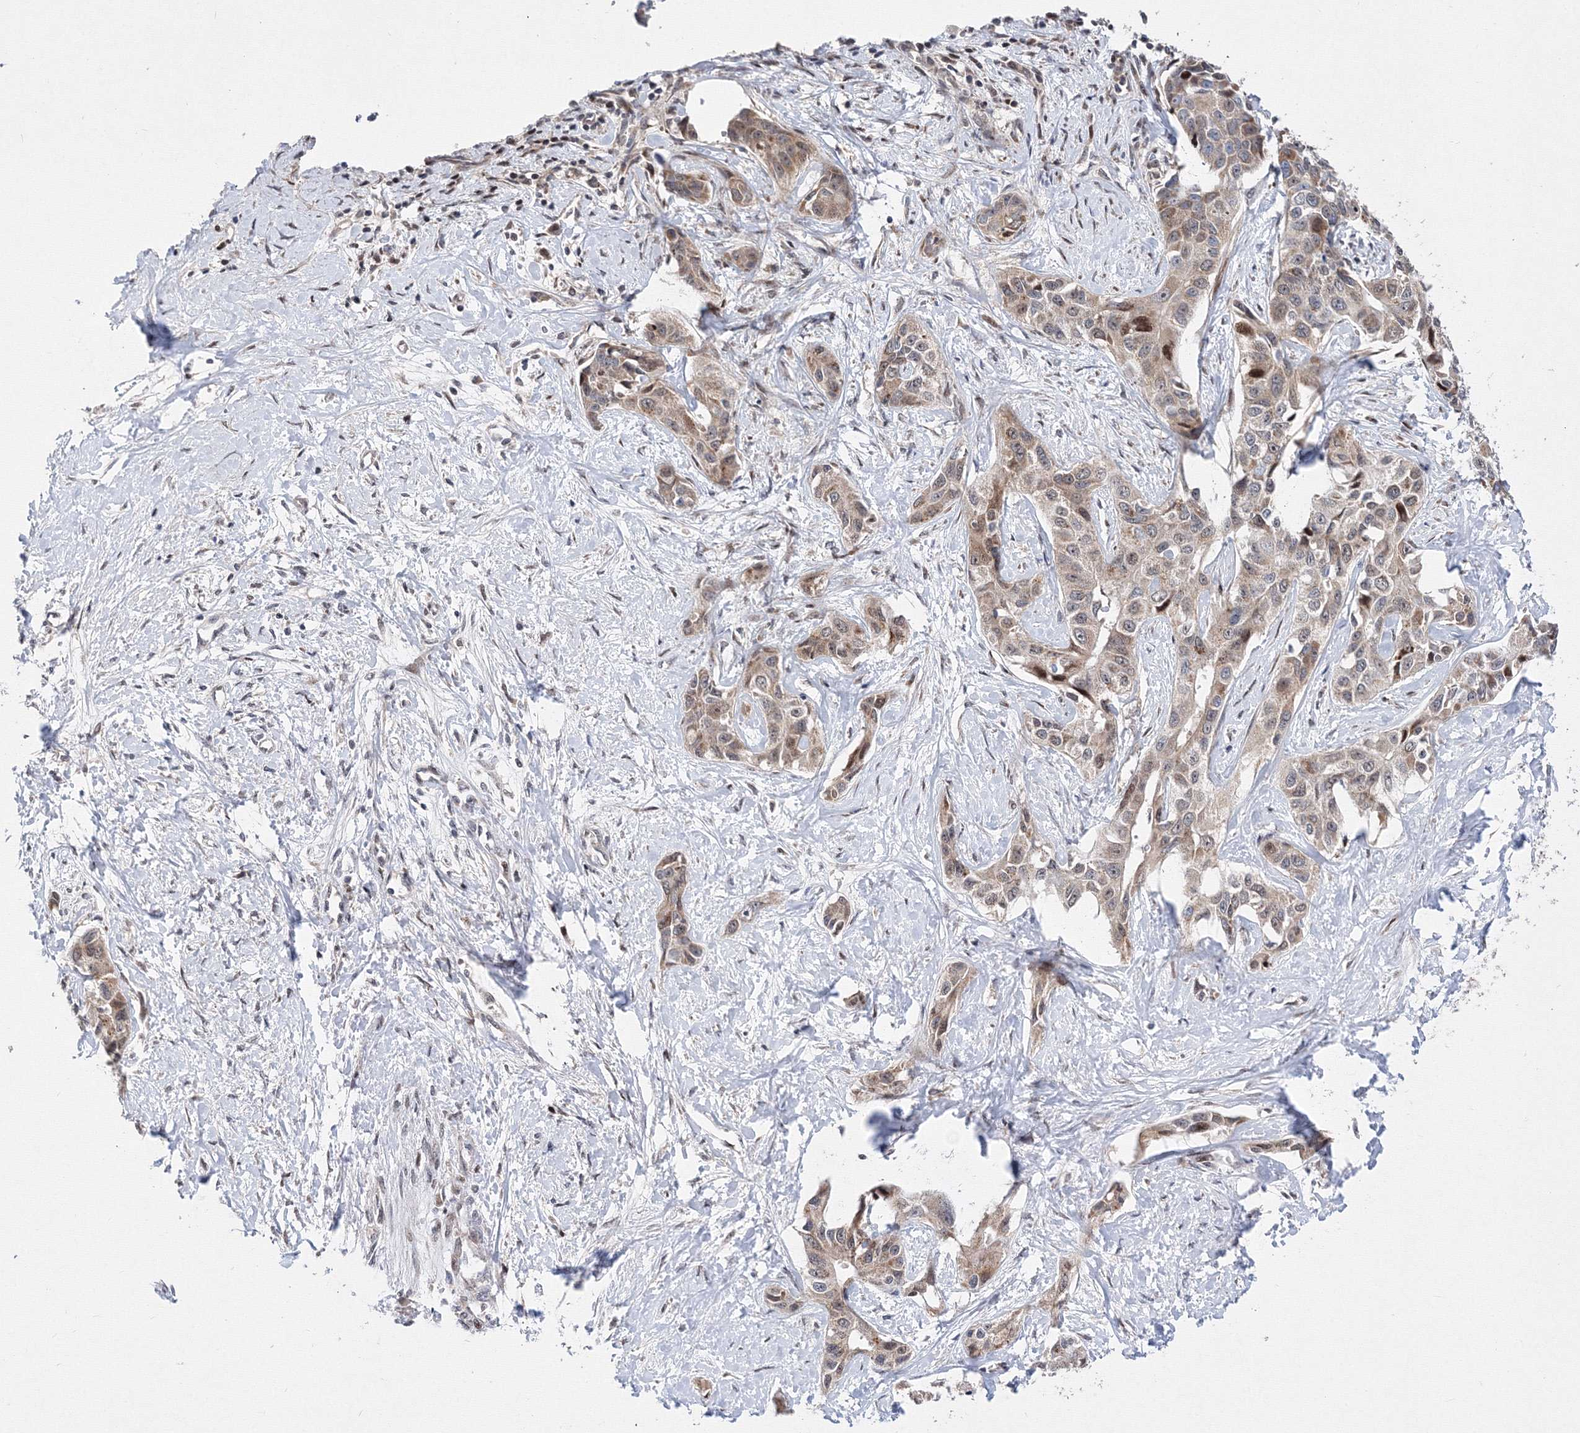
{"staining": {"intensity": "moderate", "quantity": ">75%", "location": "cytoplasmic/membranous"}, "tissue": "liver cancer", "cell_type": "Tumor cells", "image_type": "cancer", "snomed": [{"axis": "morphology", "description": "Cholangiocarcinoma"}, {"axis": "topography", "description": "Liver"}], "caption": "Immunohistochemistry (IHC) image of liver cholangiocarcinoma stained for a protein (brown), which demonstrates medium levels of moderate cytoplasmic/membranous positivity in about >75% of tumor cells.", "gene": "GPN1", "patient": {"sex": "male", "age": 59}}